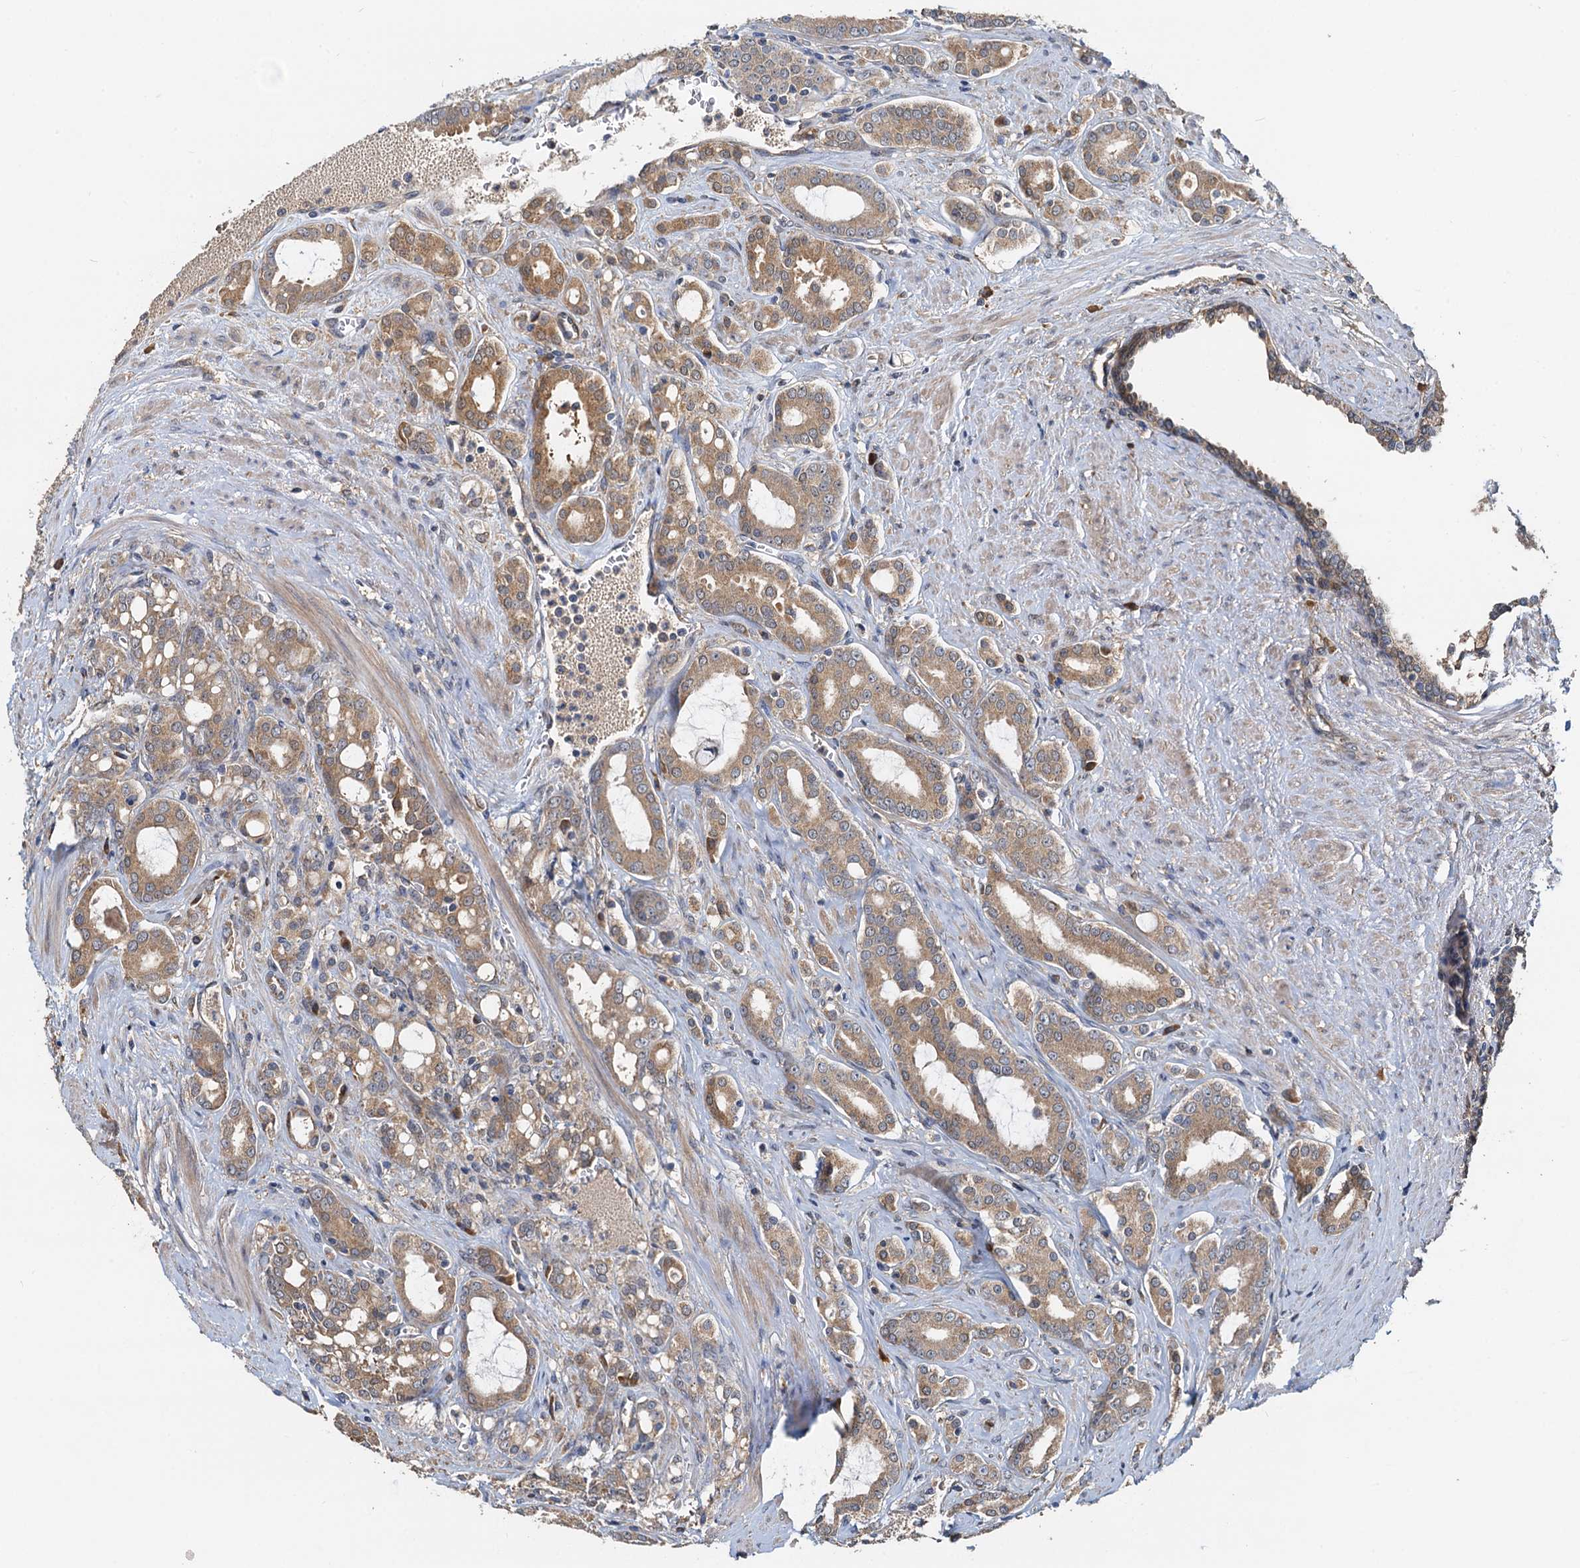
{"staining": {"intensity": "moderate", "quantity": ">75%", "location": "cytoplasmic/membranous"}, "tissue": "prostate cancer", "cell_type": "Tumor cells", "image_type": "cancer", "snomed": [{"axis": "morphology", "description": "Adenocarcinoma, High grade"}, {"axis": "topography", "description": "Prostate"}], "caption": "Human adenocarcinoma (high-grade) (prostate) stained with a protein marker reveals moderate staining in tumor cells.", "gene": "HYI", "patient": {"sex": "male", "age": 72}}